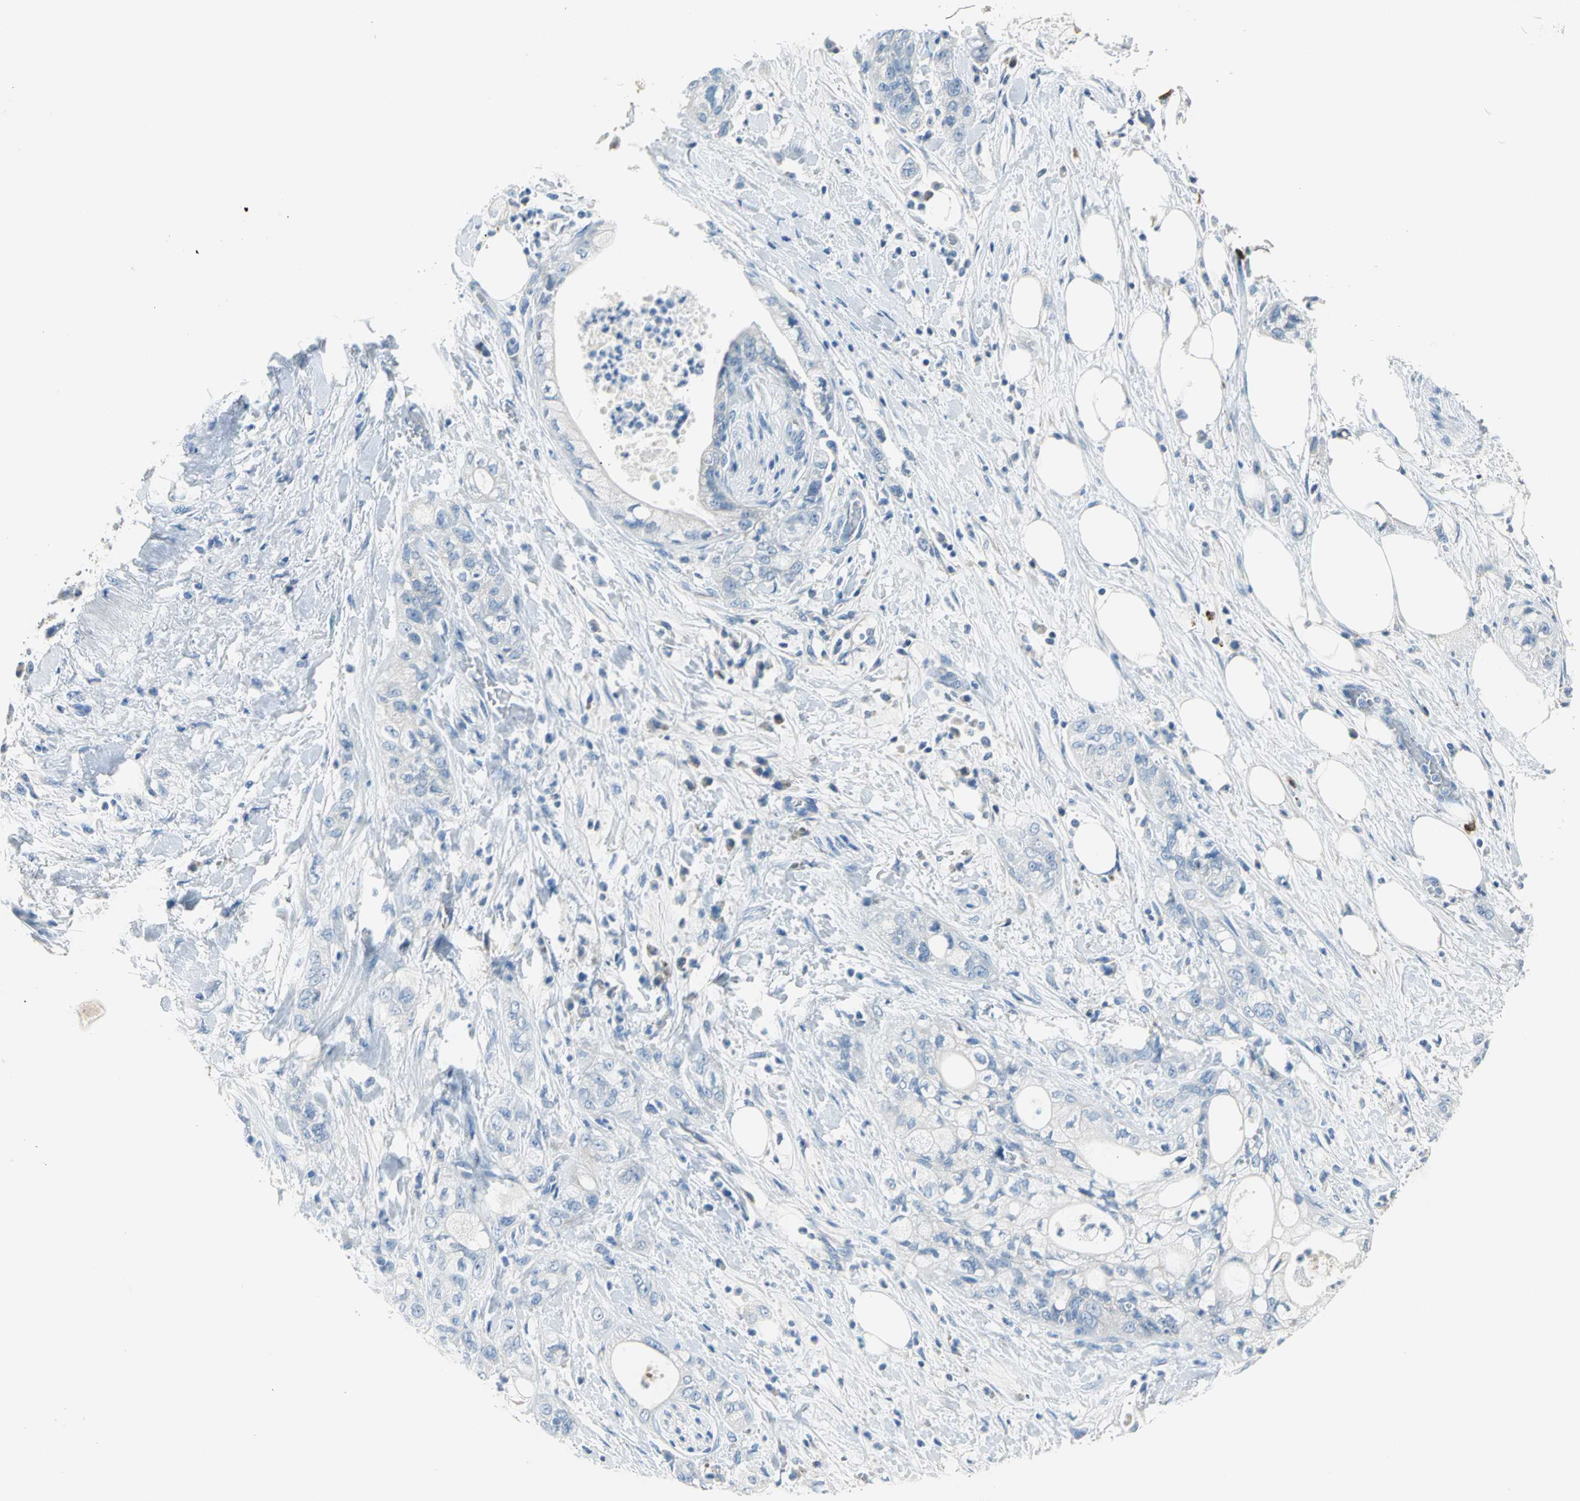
{"staining": {"intensity": "negative", "quantity": "none", "location": "none"}, "tissue": "pancreatic cancer", "cell_type": "Tumor cells", "image_type": "cancer", "snomed": [{"axis": "morphology", "description": "Adenocarcinoma, NOS"}, {"axis": "topography", "description": "Pancreas"}], "caption": "Immunohistochemistry of human pancreatic cancer displays no expression in tumor cells. (IHC, brightfield microscopy, high magnification).", "gene": "ALOX15", "patient": {"sex": "male", "age": 70}}